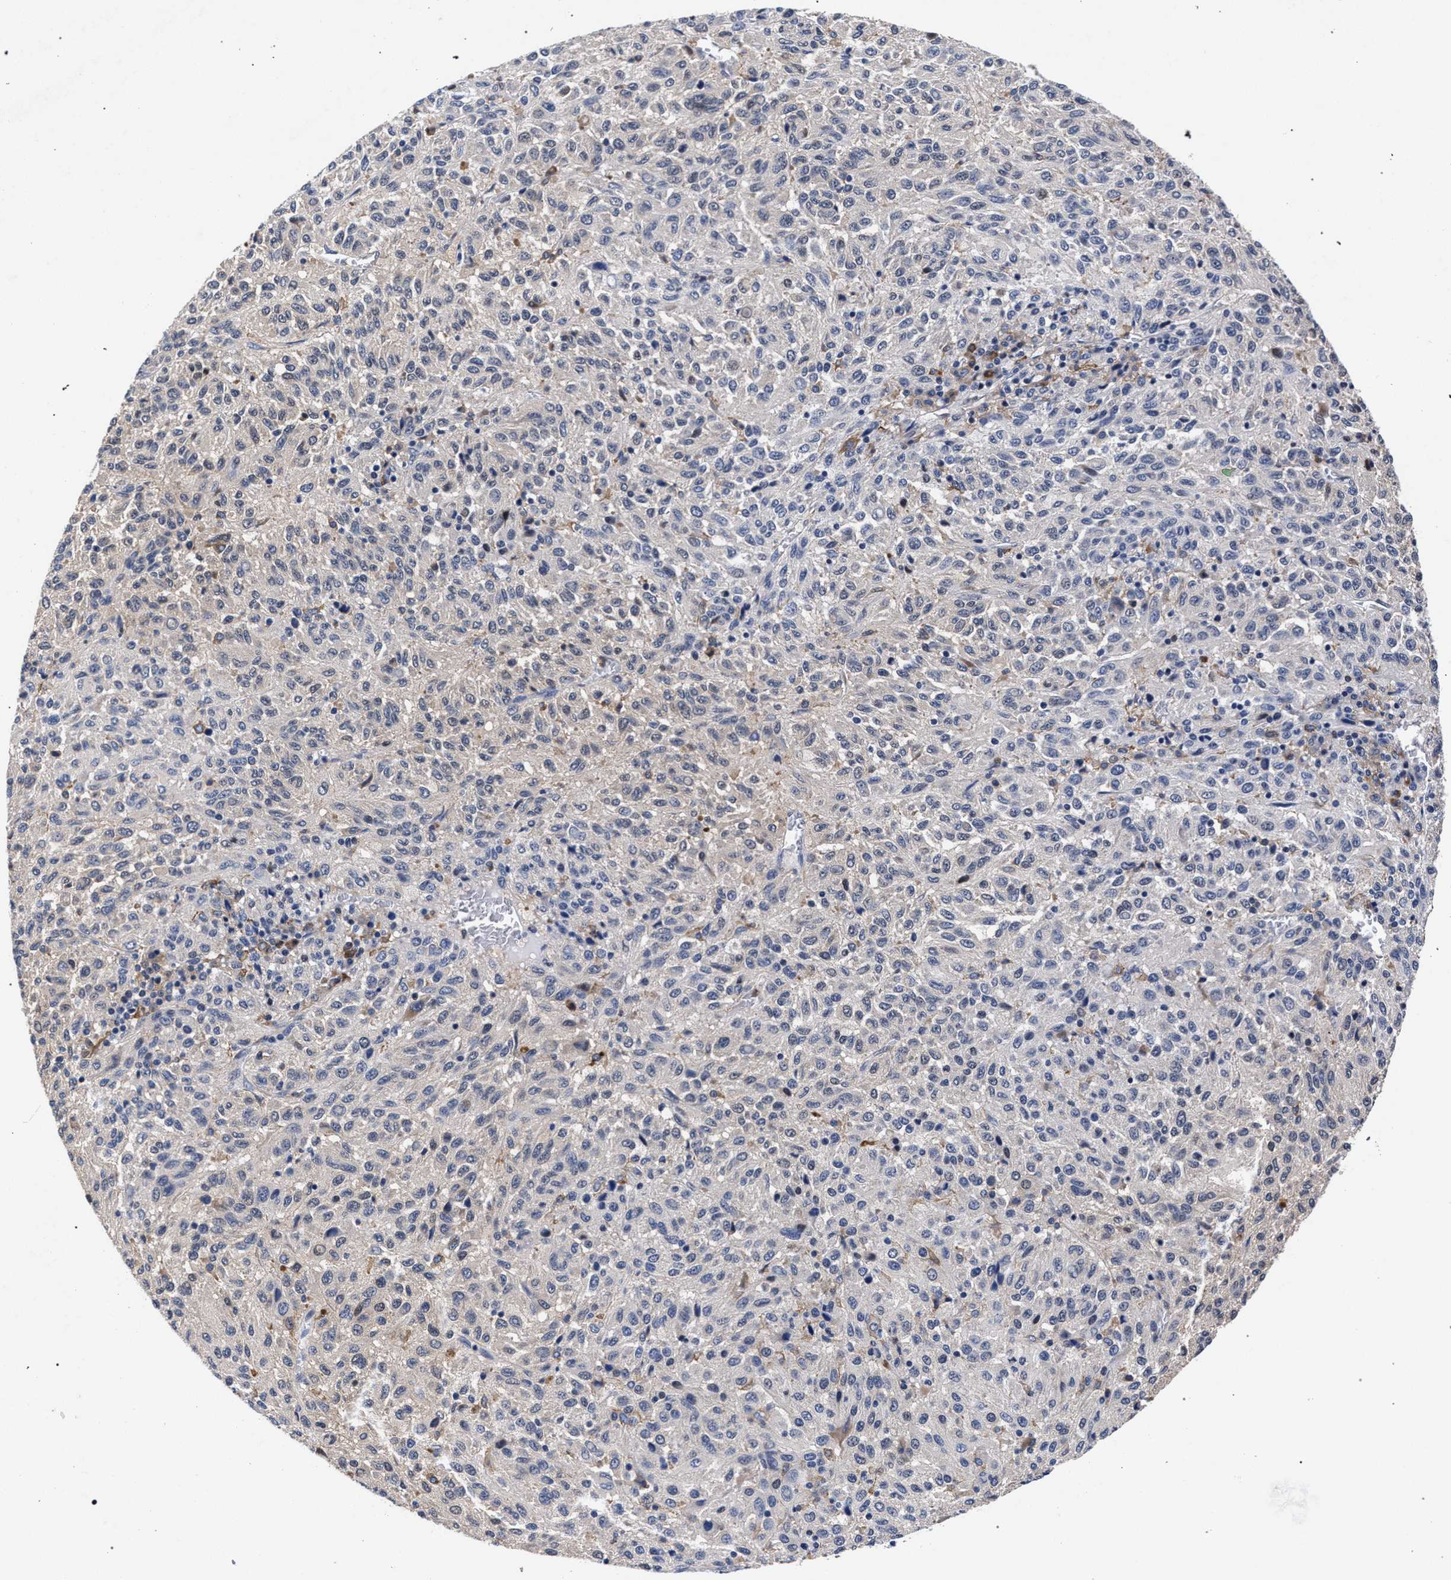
{"staining": {"intensity": "negative", "quantity": "none", "location": "none"}, "tissue": "melanoma", "cell_type": "Tumor cells", "image_type": "cancer", "snomed": [{"axis": "morphology", "description": "Malignant melanoma, Metastatic site"}, {"axis": "topography", "description": "Lung"}], "caption": "High power microscopy photomicrograph of an immunohistochemistry (IHC) histopathology image of malignant melanoma (metastatic site), revealing no significant expression in tumor cells.", "gene": "ZNF462", "patient": {"sex": "male", "age": 64}}